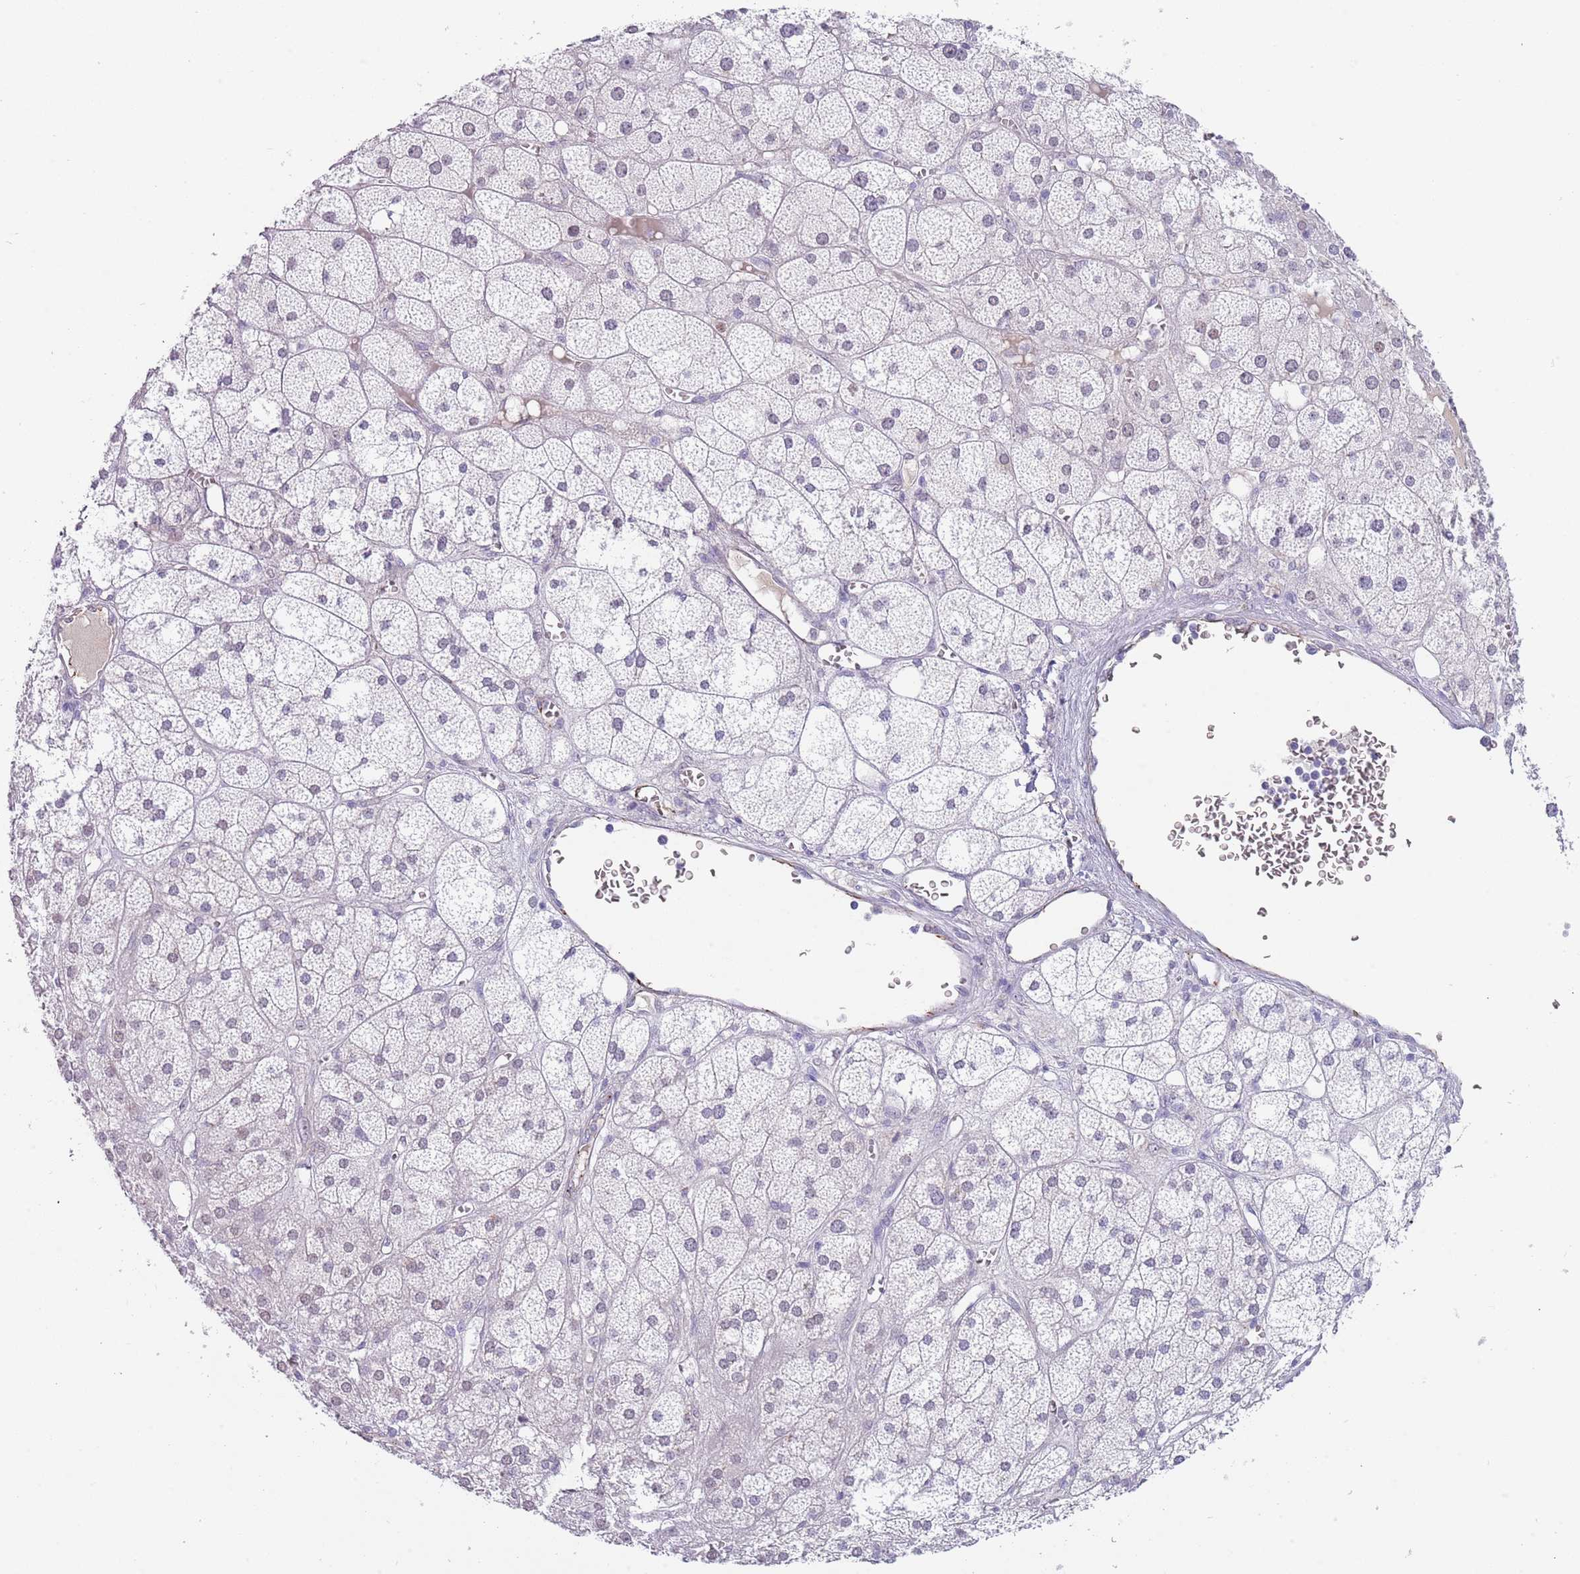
{"staining": {"intensity": "negative", "quantity": "none", "location": "none"}, "tissue": "adrenal gland", "cell_type": "Glandular cells", "image_type": "normal", "snomed": [{"axis": "morphology", "description": "Normal tissue, NOS"}, {"axis": "topography", "description": "Adrenal gland"}], "caption": "Glandular cells show no significant expression in normal adrenal gland. The staining was performed using DAB to visualize the protein expression in brown, while the nuclei were stained in blue with hematoxylin (Magnification: 20x).", "gene": "TNRC6C", "patient": {"sex": "female", "age": 61}}